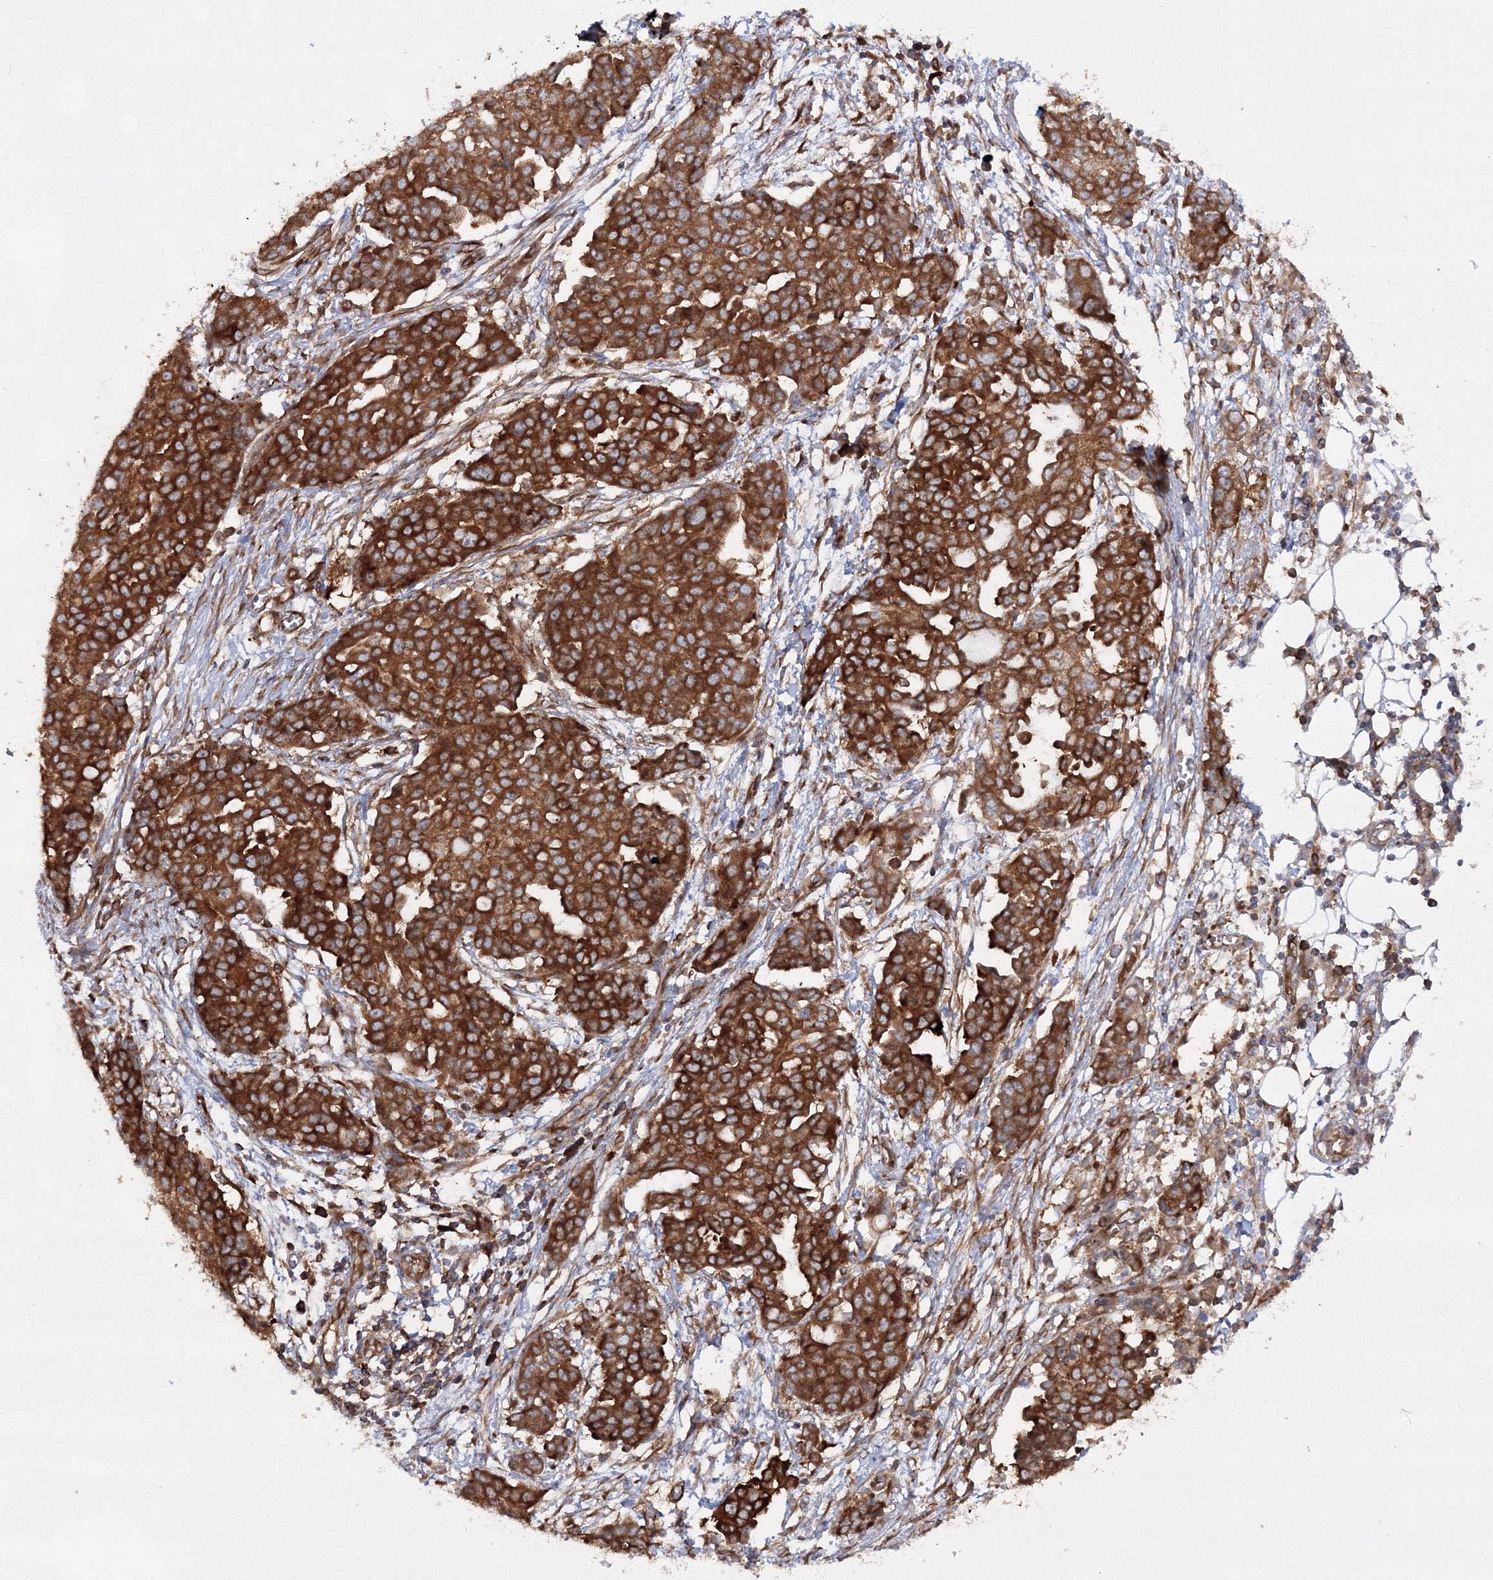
{"staining": {"intensity": "strong", "quantity": ">75%", "location": "cytoplasmic/membranous"}, "tissue": "ovarian cancer", "cell_type": "Tumor cells", "image_type": "cancer", "snomed": [{"axis": "morphology", "description": "Cystadenocarcinoma, serous, NOS"}, {"axis": "topography", "description": "Soft tissue"}, {"axis": "topography", "description": "Ovary"}], "caption": "Serous cystadenocarcinoma (ovarian) tissue demonstrates strong cytoplasmic/membranous expression in approximately >75% of tumor cells", "gene": "HARS1", "patient": {"sex": "female", "age": 57}}